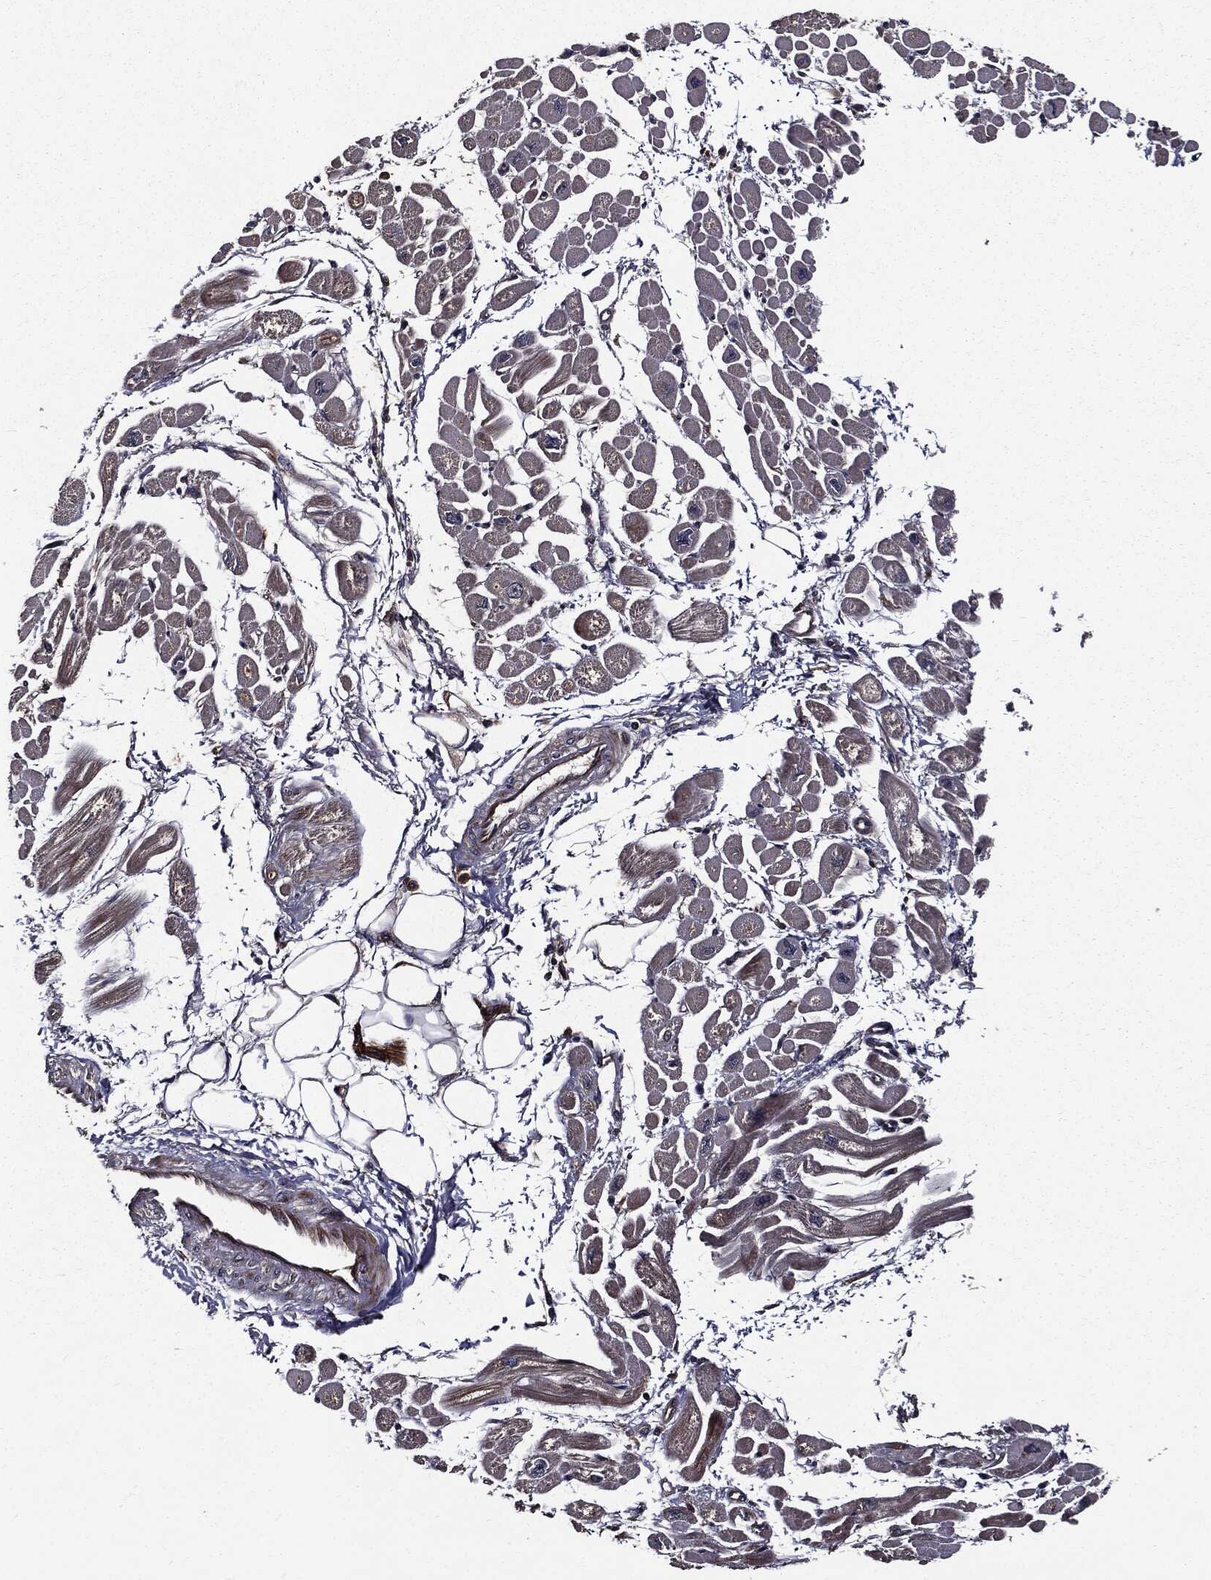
{"staining": {"intensity": "negative", "quantity": "none", "location": "none"}, "tissue": "heart muscle", "cell_type": "Cardiomyocytes", "image_type": "normal", "snomed": [{"axis": "morphology", "description": "Normal tissue, NOS"}, {"axis": "topography", "description": "Heart"}], "caption": "The immunohistochemistry (IHC) micrograph has no significant staining in cardiomyocytes of heart muscle. (Brightfield microscopy of DAB immunohistochemistry (IHC) at high magnification).", "gene": "HTT", "patient": {"sex": "male", "age": 66}}